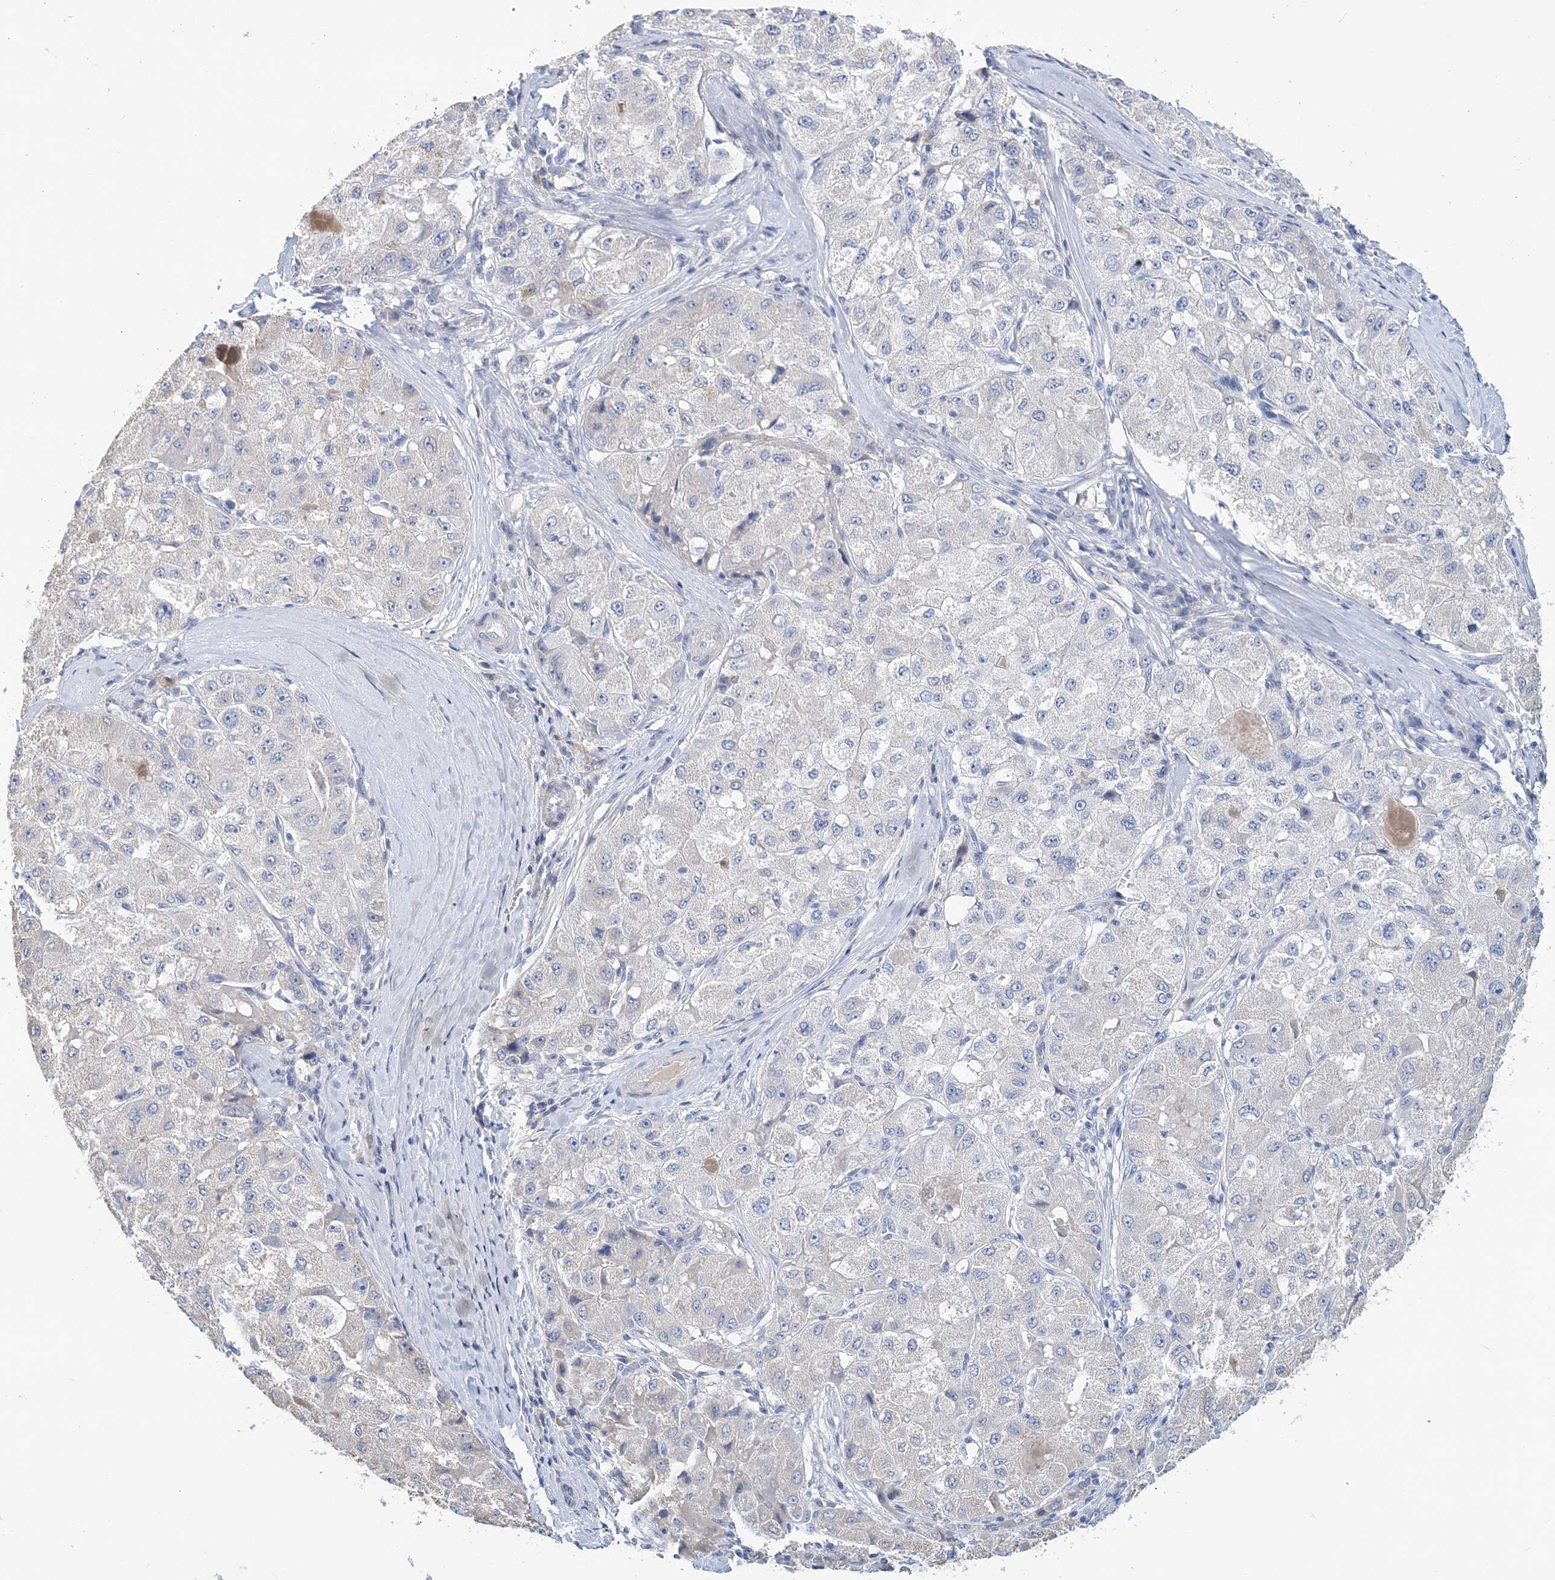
{"staining": {"intensity": "negative", "quantity": "none", "location": "none"}, "tissue": "liver cancer", "cell_type": "Tumor cells", "image_type": "cancer", "snomed": [{"axis": "morphology", "description": "Carcinoma, Hepatocellular, NOS"}, {"axis": "topography", "description": "Liver"}], "caption": "High power microscopy micrograph of an immunohistochemistry micrograph of liver cancer (hepatocellular carcinoma), revealing no significant staining in tumor cells. (Stains: DAB immunohistochemistry (IHC) with hematoxylin counter stain, Microscopy: brightfield microscopy at high magnification).", "gene": "LRRIQ4", "patient": {"sex": "male", "age": 80}}